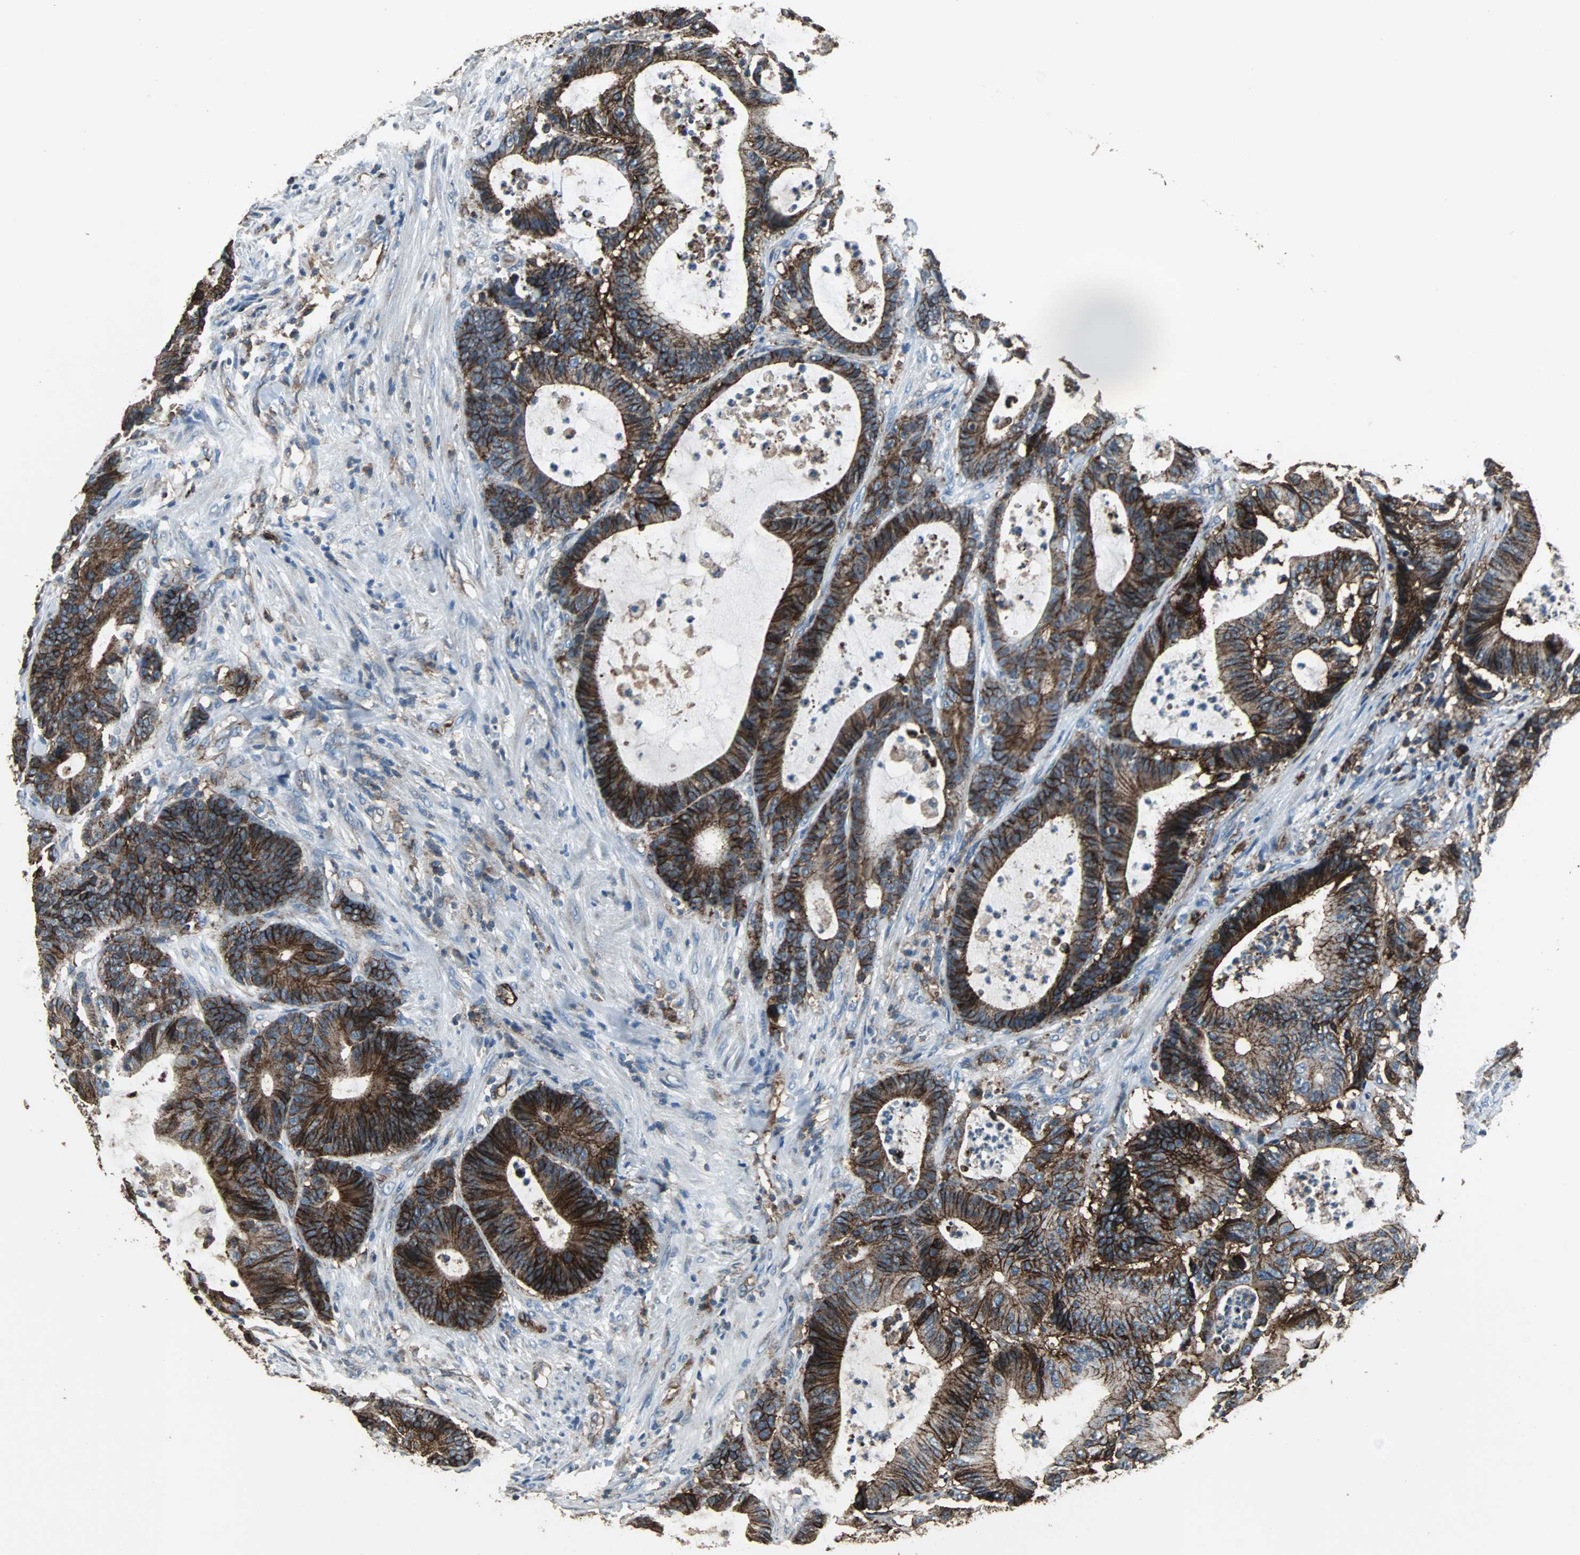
{"staining": {"intensity": "strong", "quantity": ">75%", "location": "cytoplasmic/membranous"}, "tissue": "colorectal cancer", "cell_type": "Tumor cells", "image_type": "cancer", "snomed": [{"axis": "morphology", "description": "Adenocarcinoma, NOS"}, {"axis": "topography", "description": "Colon"}], "caption": "IHC of human adenocarcinoma (colorectal) demonstrates high levels of strong cytoplasmic/membranous positivity in approximately >75% of tumor cells. Immunohistochemistry (ihc) stains the protein of interest in brown and the nuclei are stained blue.", "gene": "F11R", "patient": {"sex": "female", "age": 84}}